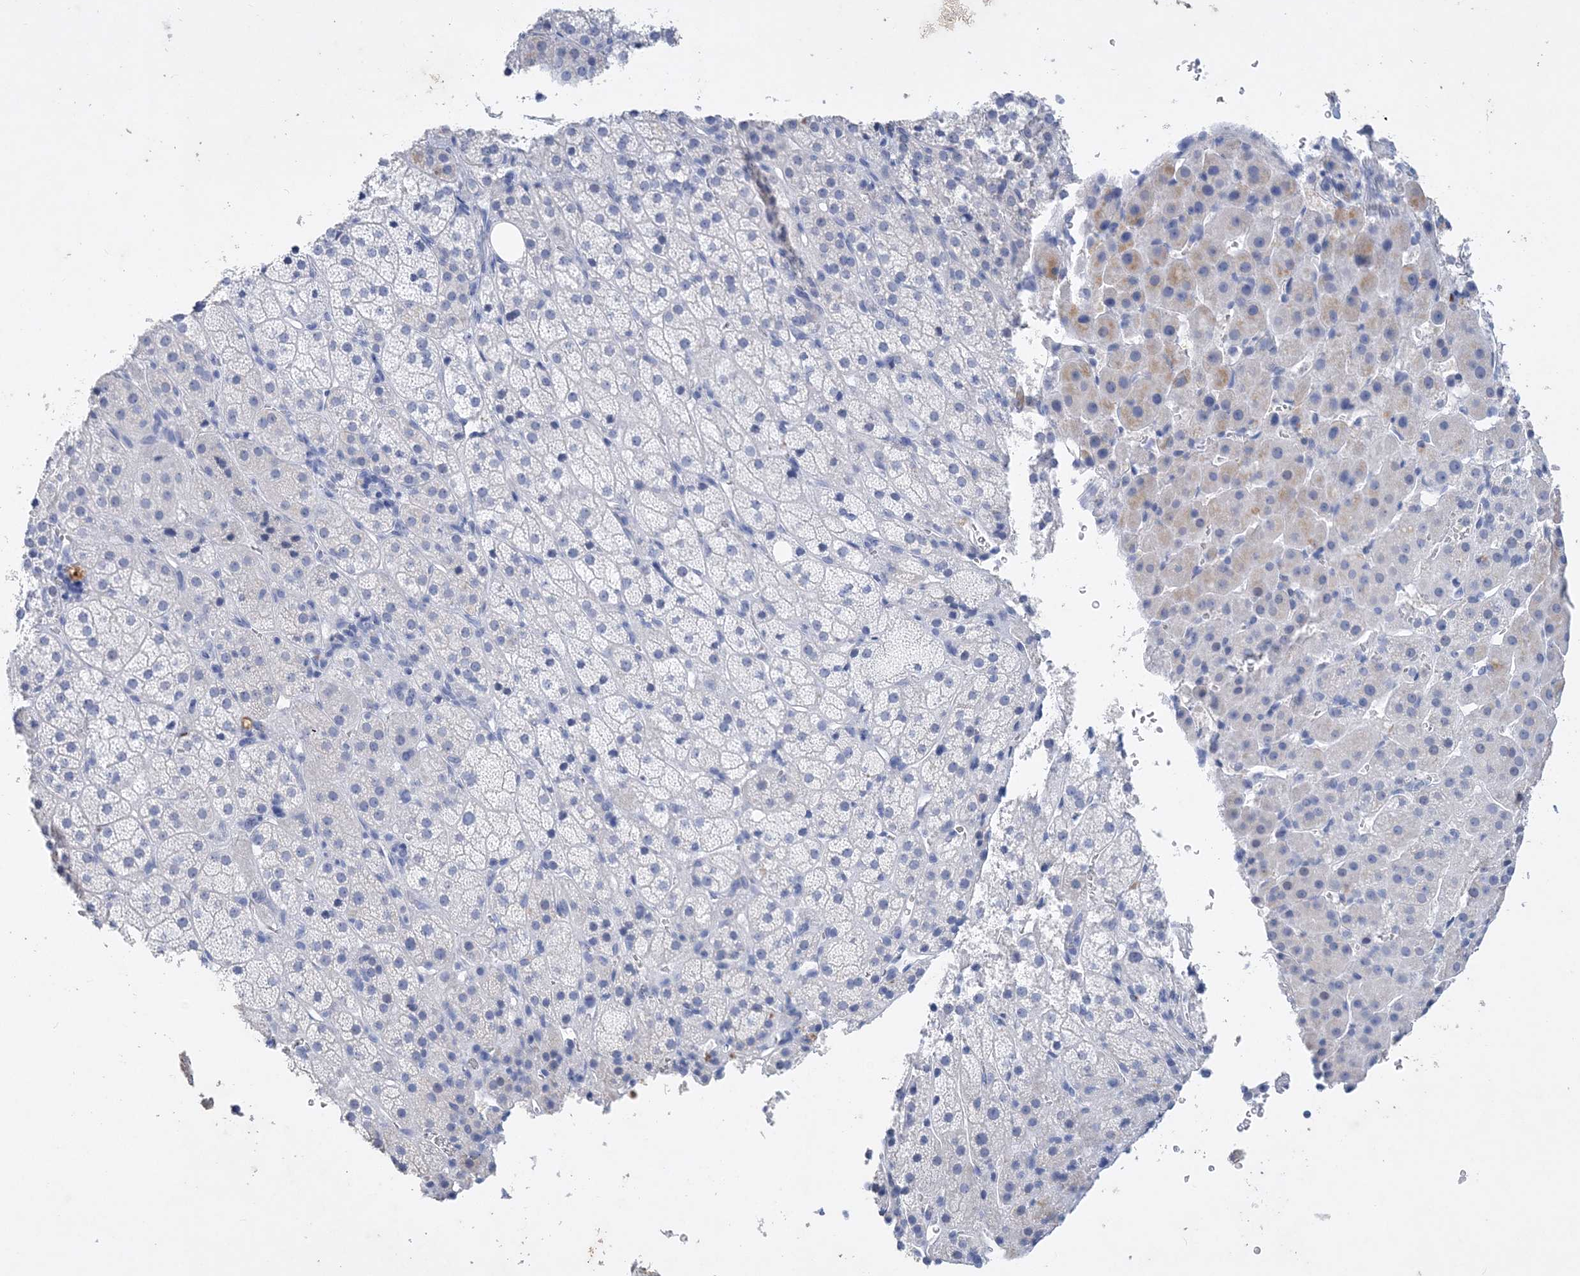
{"staining": {"intensity": "negative", "quantity": "none", "location": "none"}, "tissue": "adrenal gland", "cell_type": "Glandular cells", "image_type": "normal", "snomed": [{"axis": "morphology", "description": "Normal tissue, NOS"}, {"axis": "topography", "description": "Adrenal gland"}], "caption": "This is an immunohistochemistry photomicrograph of normal human adrenal gland. There is no expression in glandular cells.", "gene": "COPS8", "patient": {"sex": "female", "age": 57}}